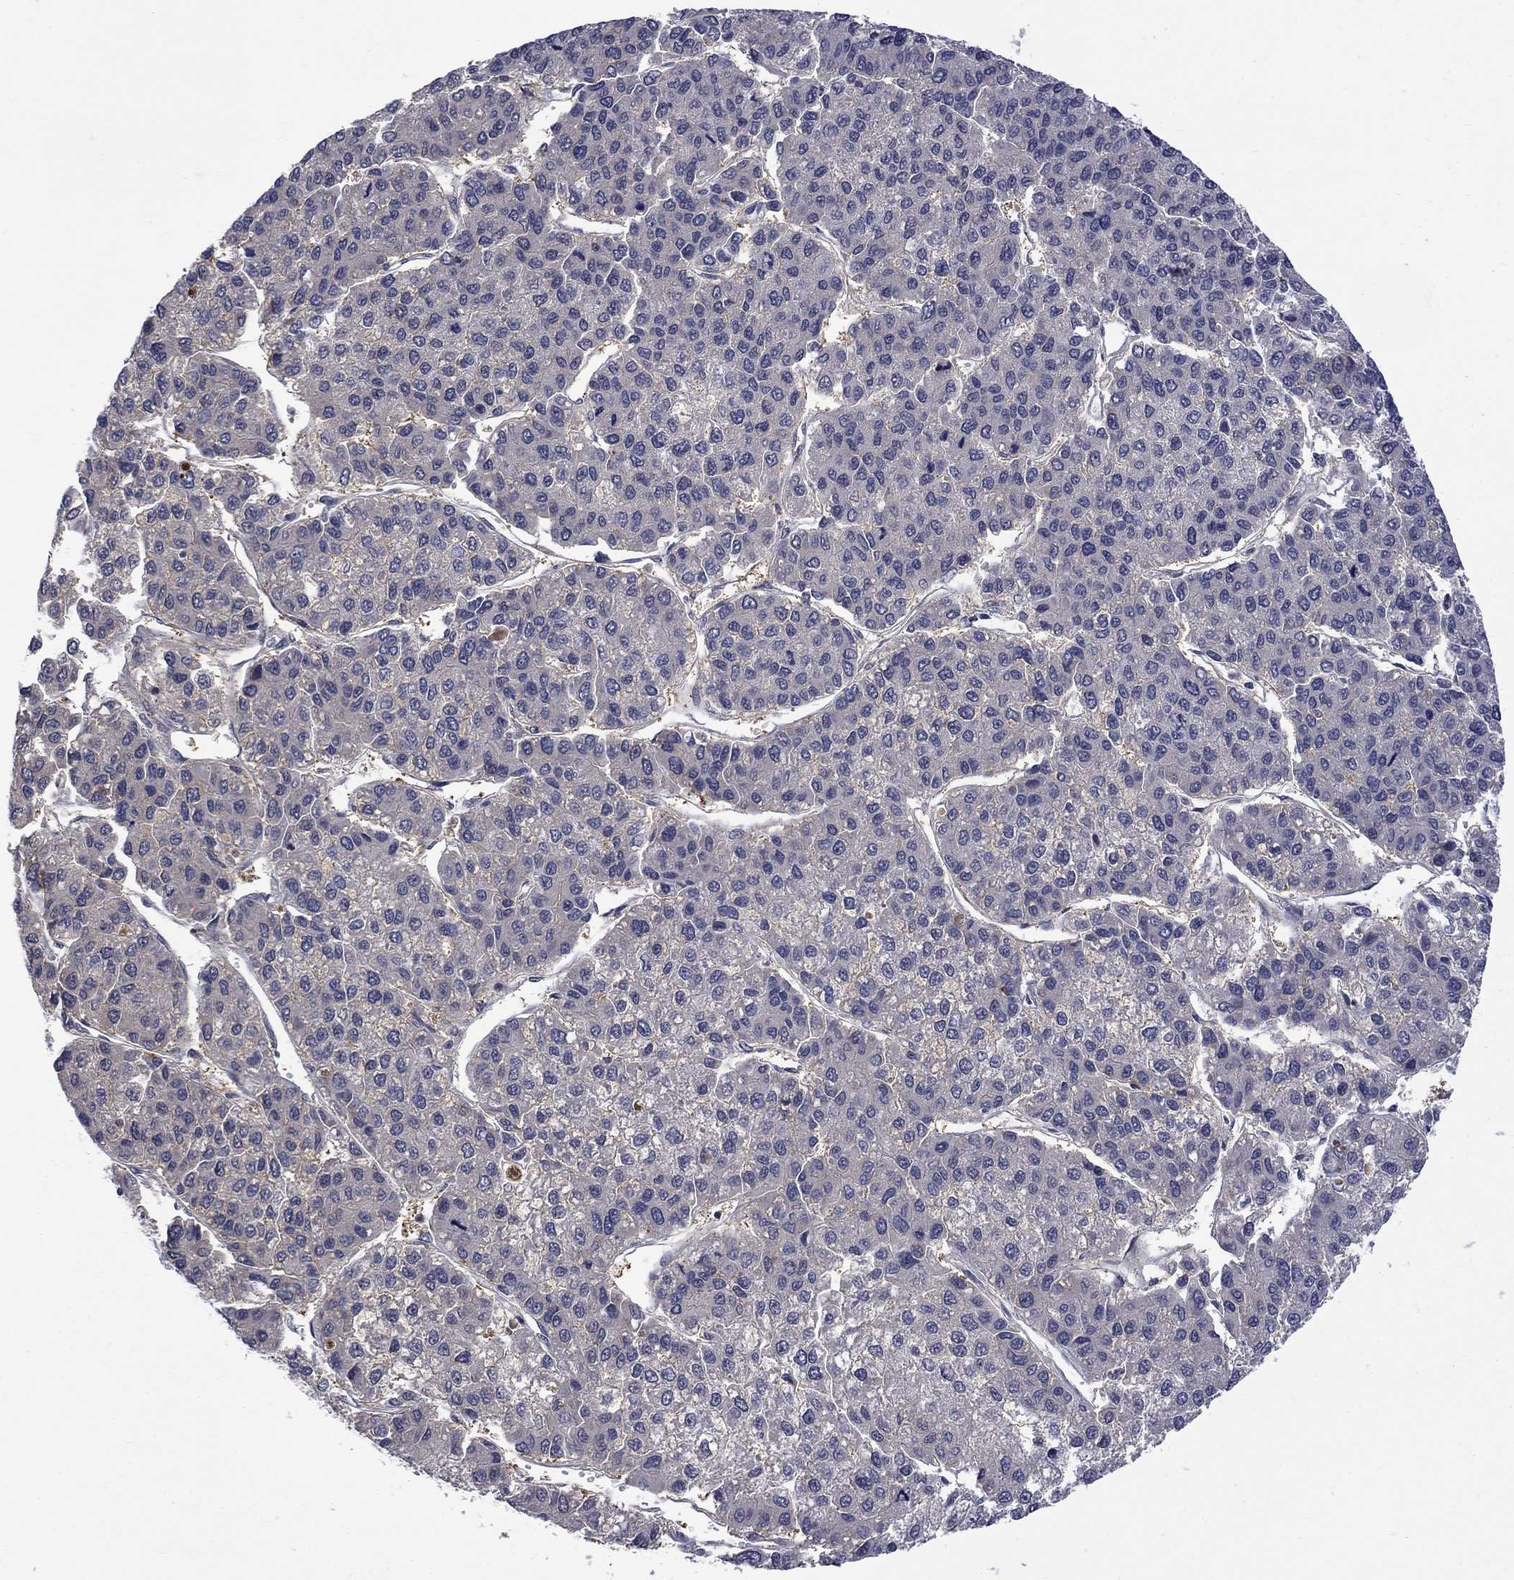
{"staining": {"intensity": "negative", "quantity": "none", "location": "none"}, "tissue": "liver cancer", "cell_type": "Tumor cells", "image_type": "cancer", "snomed": [{"axis": "morphology", "description": "Carcinoma, Hepatocellular, NOS"}, {"axis": "topography", "description": "Liver"}], "caption": "A micrograph of liver cancer stained for a protein demonstrates no brown staining in tumor cells.", "gene": "HKDC1", "patient": {"sex": "female", "age": 66}}